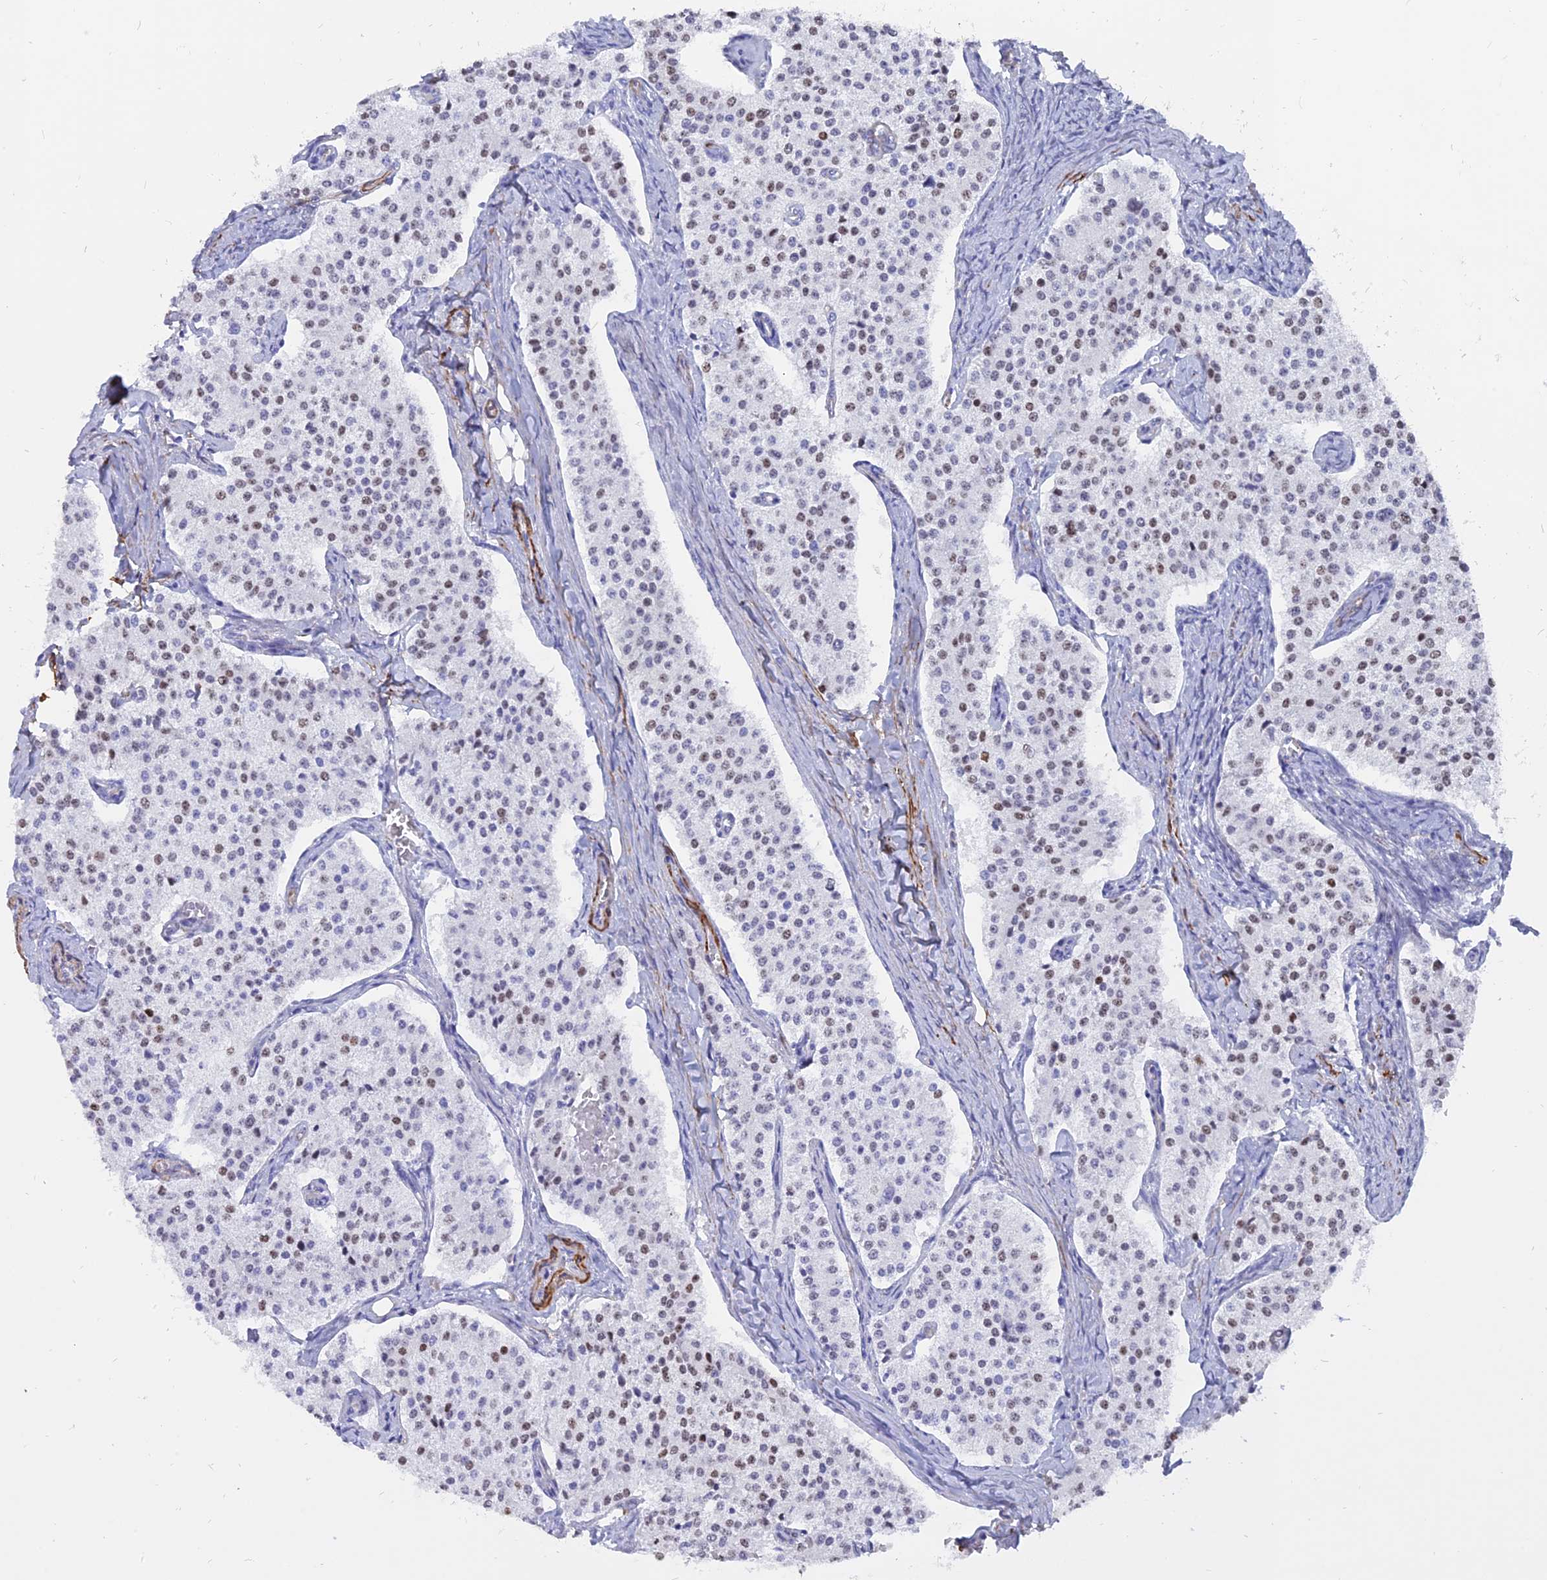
{"staining": {"intensity": "weak", "quantity": "25%-75%", "location": "nuclear"}, "tissue": "carcinoid", "cell_type": "Tumor cells", "image_type": "cancer", "snomed": [{"axis": "morphology", "description": "Carcinoid, malignant, NOS"}, {"axis": "topography", "description": "Colon"}], "caption": "Protein staining demonstrates weak nuclear staining in approximately 25%-75% of tumor cells in carcinoid (malignant).", "gene": "CENPV", "patient": {"sex": "female", "age": 52}}